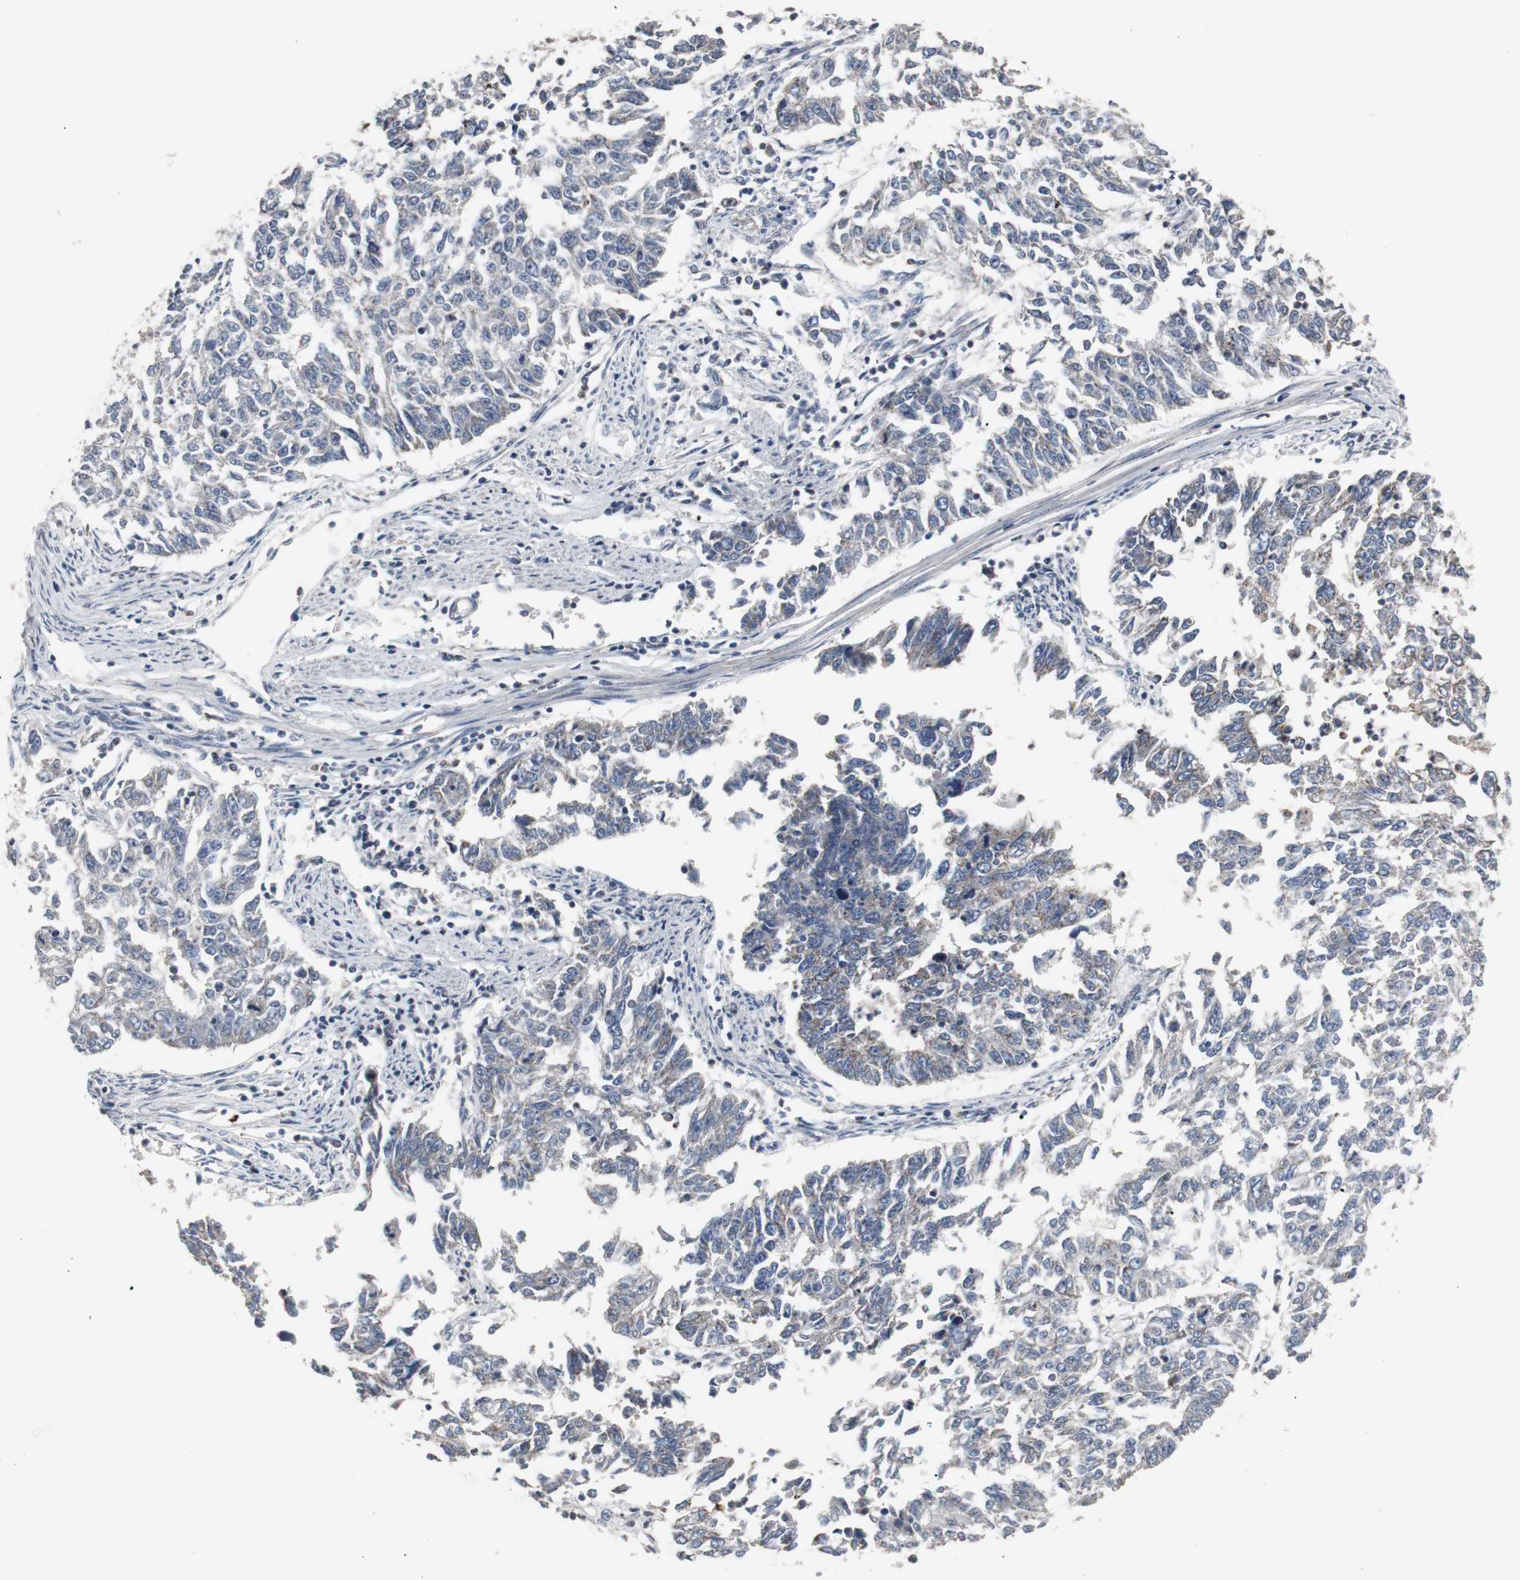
{"staining": {"intensity": "negative", "quantity": "none", "location": "none"}, "tissue": "endometrial cancer", "cell_type": "Tumor cells", "image_type": "cancer", "snomed": [{"axis": "morphology", "description": "Adenocarcinoma, NOS"}, {"axis": "topography", "description": "Endometrium"}], "caption": "A micrograph of endometrial cancer stained for a protein displays no brown staining in tumor cells.", "gene": "ACAA1", "patient": {"sex": "female", "age": 42}}